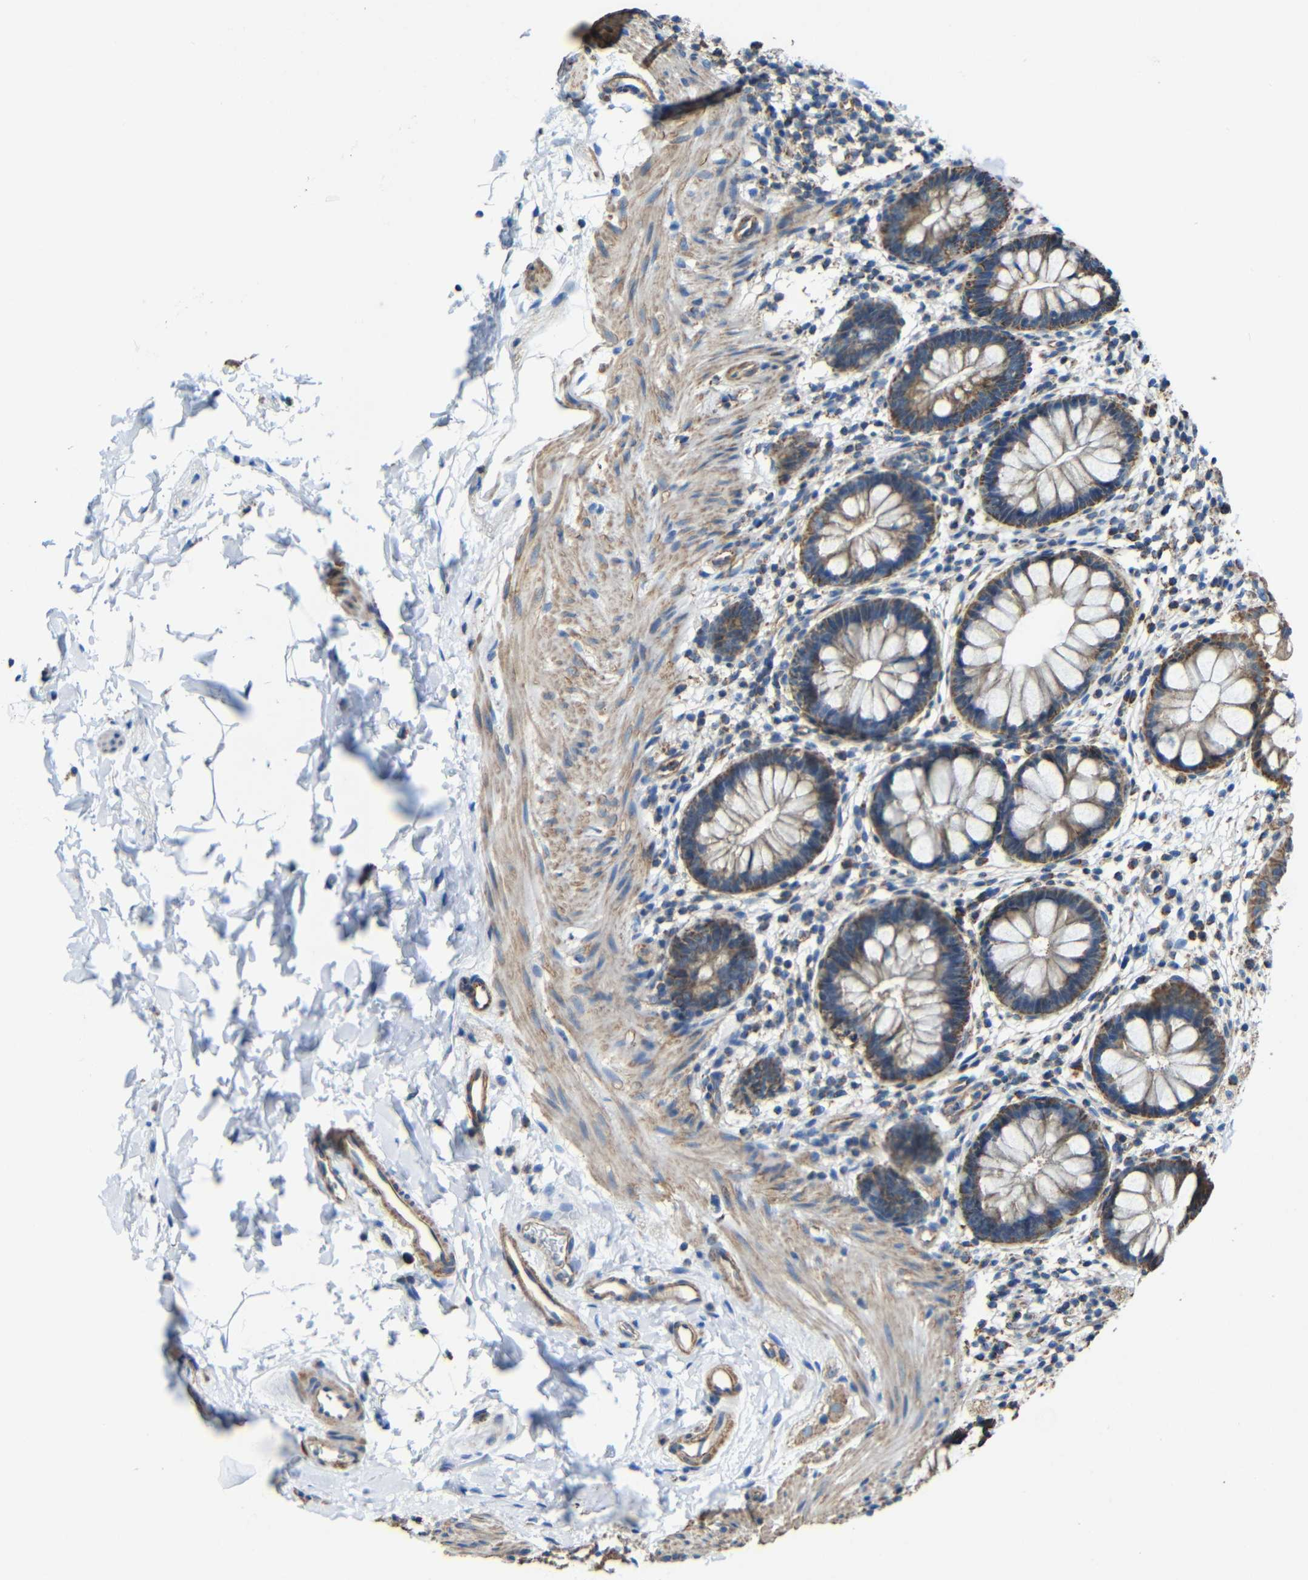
{"staining": {"intensity": "moderate", "quantity": ">75%", "location": "cytoplasmic/membranous"}, "tissue": "rectum", "cell_type": "Glandular cells", "image_type": "normal", "snomed": [{"axis": "morphology", "description": "Normal tissue, NOS"}, {"axis": "topography", "description": "Rectum"}], "caption": "Brown immunohistochemical staining in unremarkable human rectum reveals moderate cytoplasmic/membranous positivity in approximately >75% of glandular cells.", "gene": "INTS6L", "patient": {"sex": "female", "age": 24}}